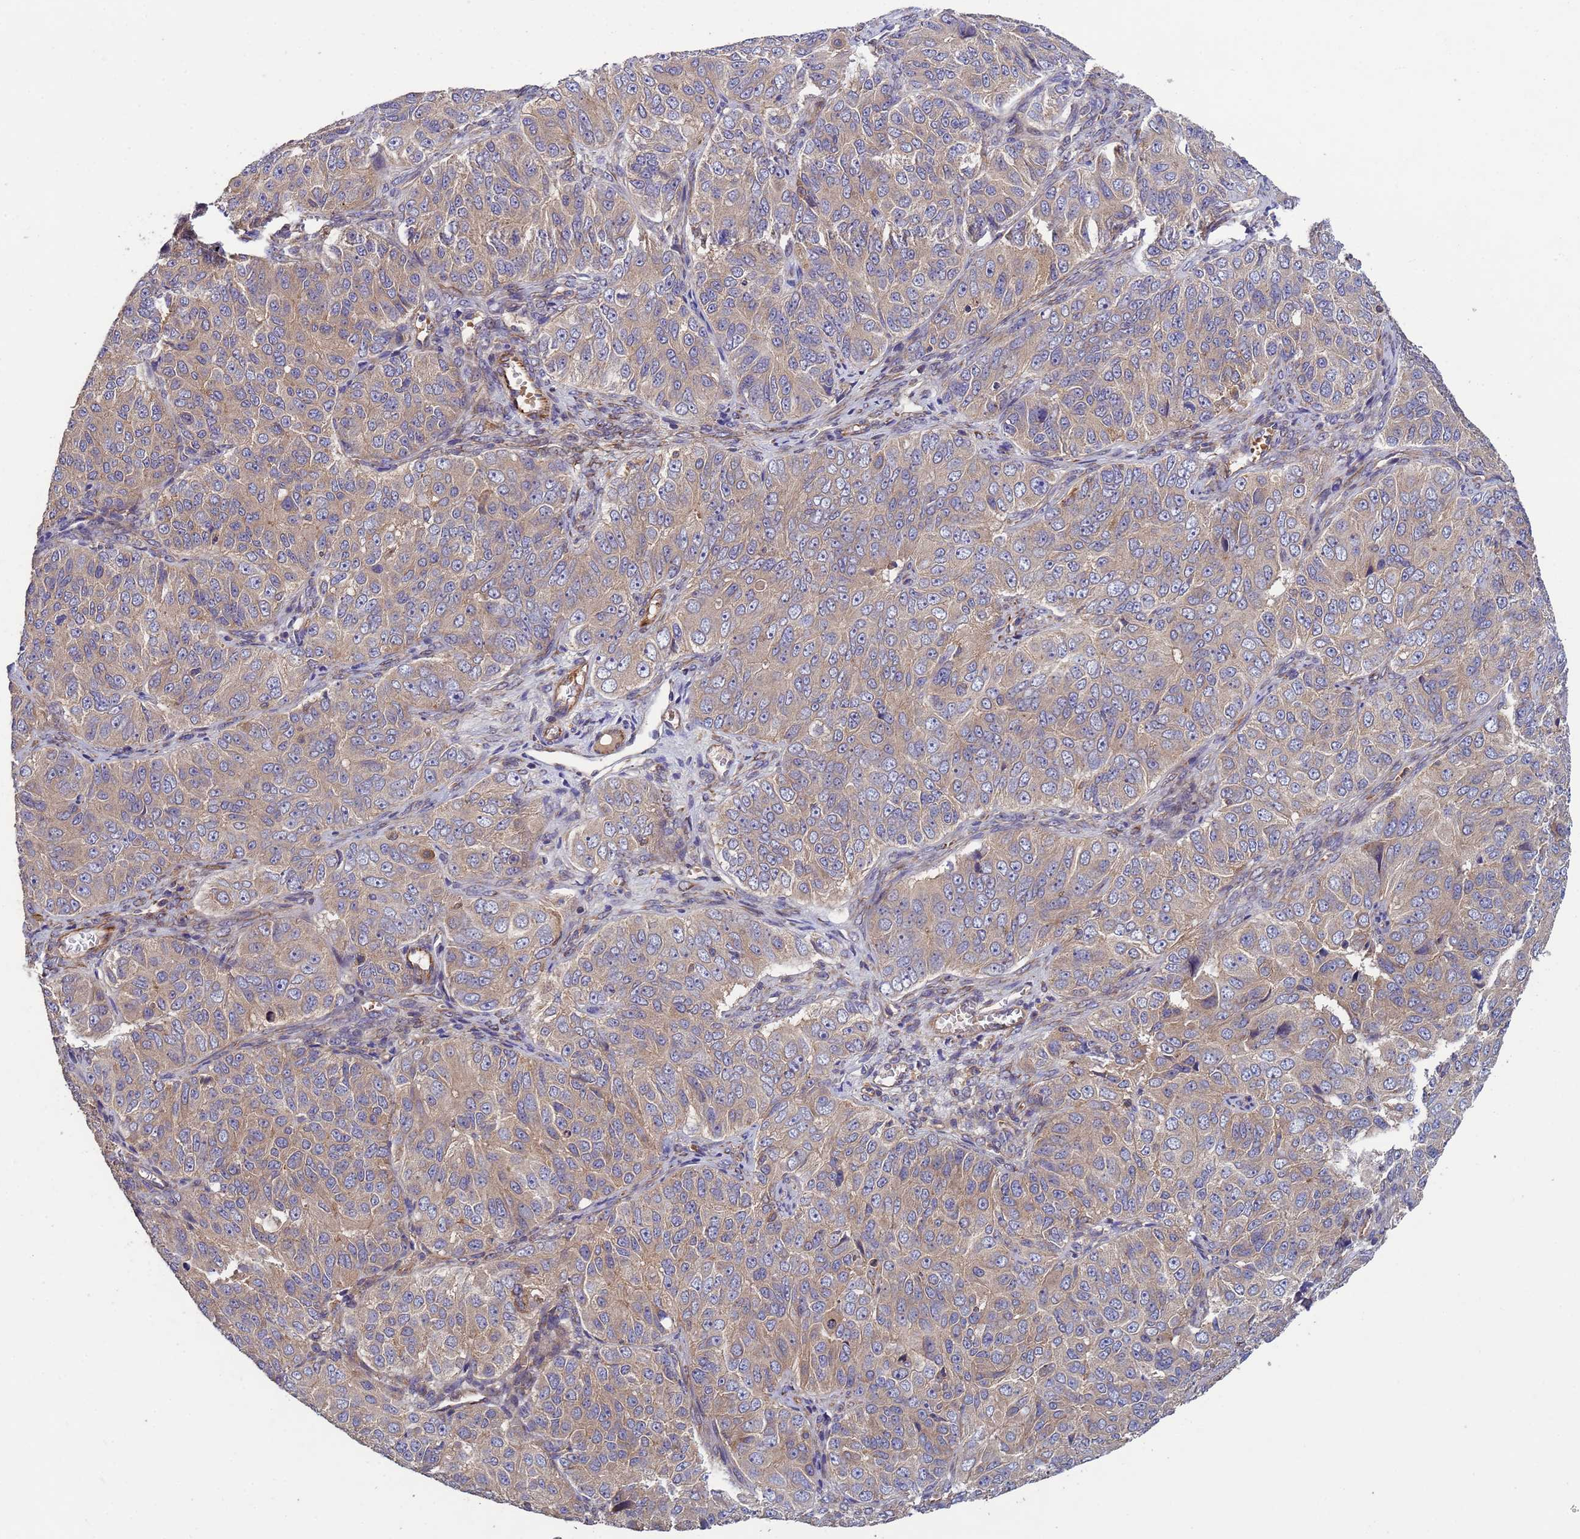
{"staining": {"intensity": "weak", "quantity": ">75%", "location": "cytoplasmic/membranous"}, "tissue": "ovarian cancer", "cell_type": "Tumor cells", "image_type": "cancer", "snomed": [{"axis": "morphology", "description": "Carcinoma, endometroid"}, {"axis": "topography", "description": "Ovary"}], "caption": "Endometroid carcinoma (ovarian) was stained to show a protein in brown. There is low levels of weak cytoplasmic/membranous expression in approximately >75% of tumor cells.", "gene": "RAB10", "patient": {"sex": "female", "age": 51}}